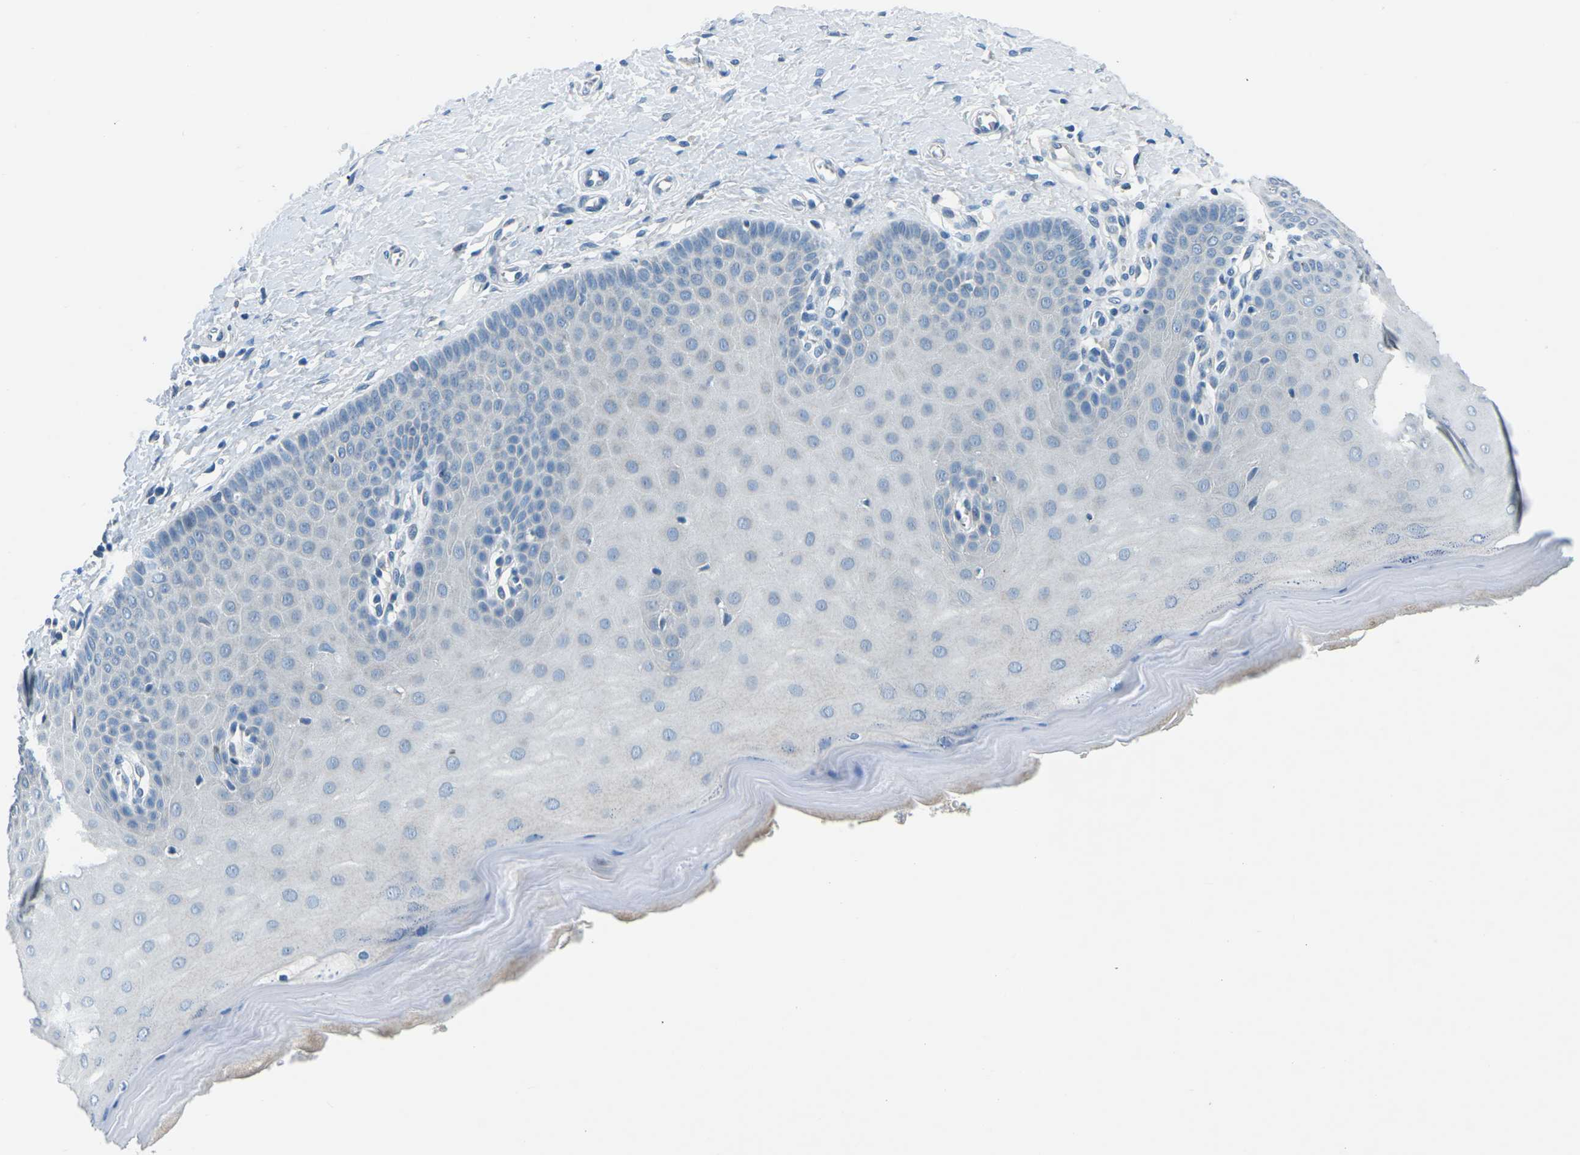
{"staining": {"intensity": "negative", "quantity": "none", "location": "none"}, "tissue": "cervix", "cell_type": "Glandular cells", "image_type": "normal", "snomed": [{"axis": "morphology", "description": "Normal tissue, NOS"}, {"axis": "topography", "description": "Cervix"}], "caption": "A high-resolution micrograph shows immunohistochemistry staining of benign cervix, which shows no significant staining in glandular cells.", "gene": "CD1D", "patient": {"sex": "female", "age": 55}}